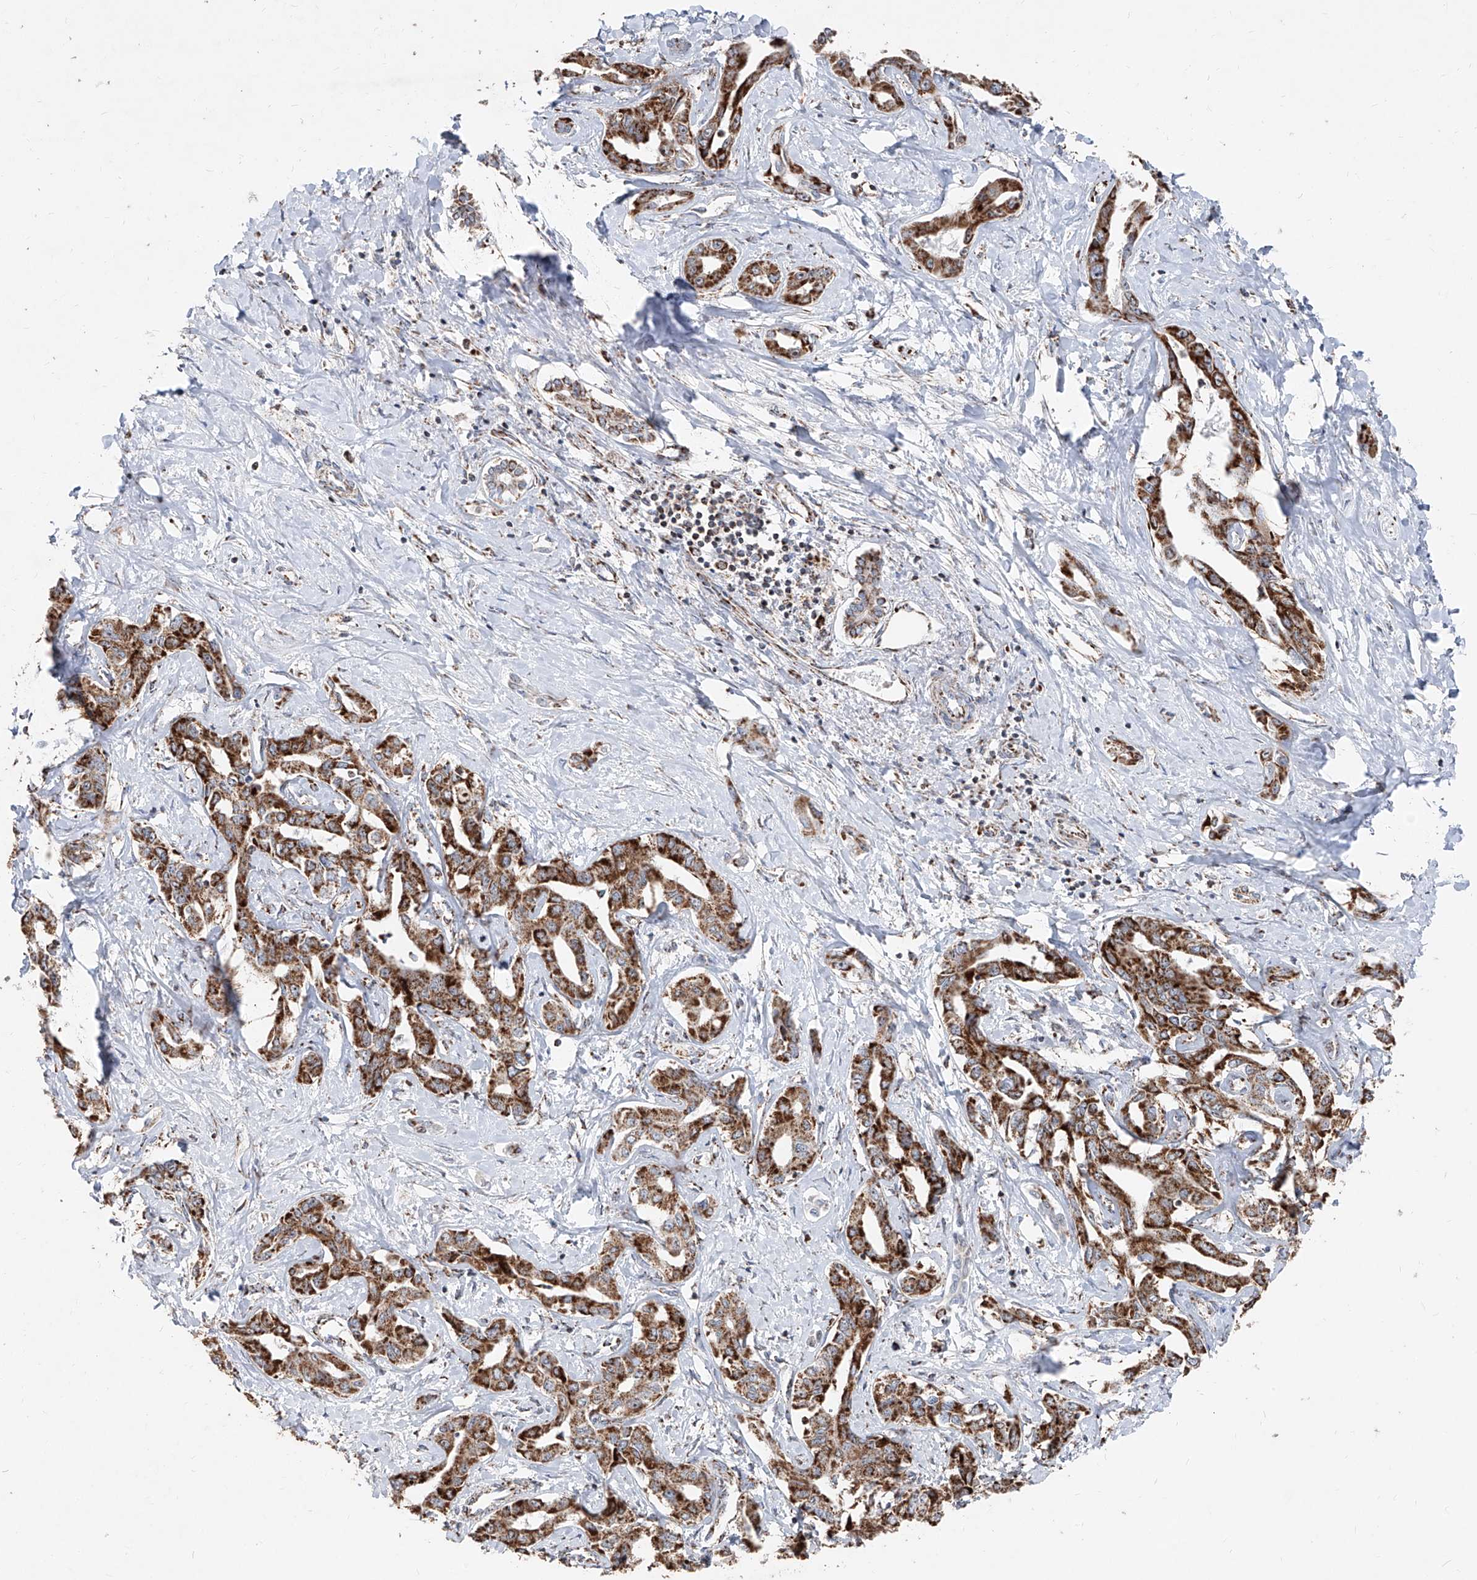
{"staining": {"intensity": "strong", "quantity": ">75%", "location": "cytoplasmic/membranous"}, "tissue": "liver cancer", "cell_type": "Tumor cells", "image_type": "cancer", "snomed": [{"axis": "morphology", "description": "Cholangiocarcinoma"}, {"axis": "topography", "description": "Liver"}], "caption": "Immunohistochemical staining of liver cancer (cholangiocarcinoma) exhibits strong cytoplasmic/membranous protein expression in approximately >75% of tumor cells.", "gene": "NDUFB3", "patient": {"sex": "male", "age": 59}}